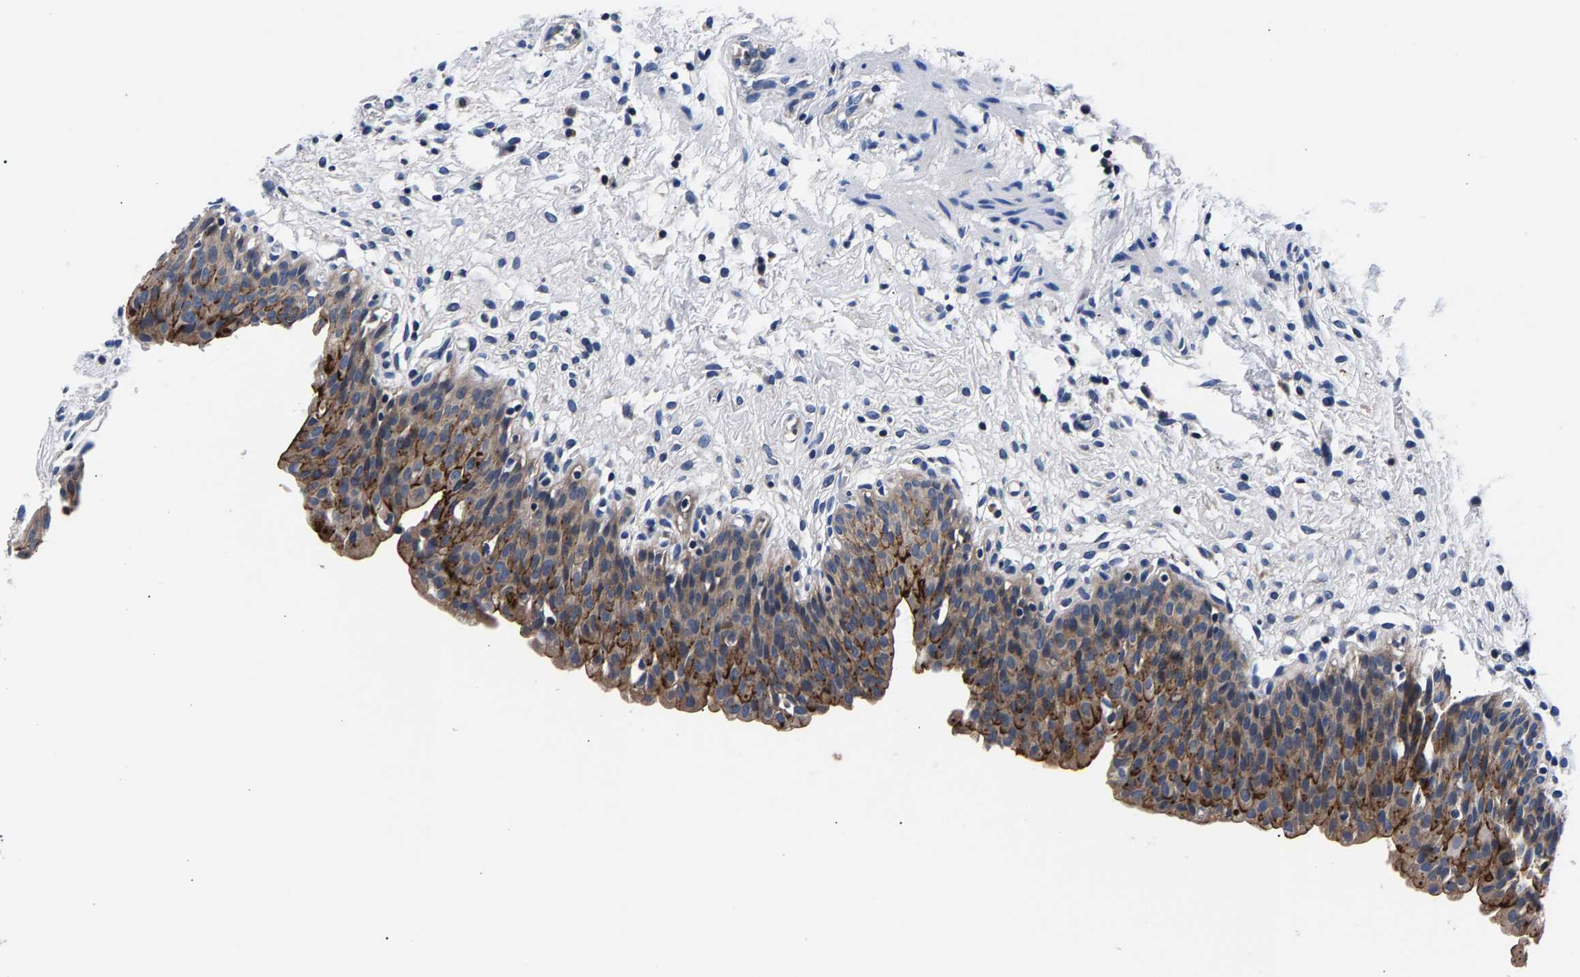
{"staining": {"intensity": "moderate", "quantity": ">75%", "location": "cytoplasmic/membranous"}, "tissue": "urinary bladder", "cell_type": "Urothelial cells", "image_type": "normal", "snomed": [{"axis": "morphology", "description": "Normal tissue, NOS"}, {"axis": "topography", "description": "Urinary bladder"}], "caption": "Protein staining of unremarkable urinary bladder displays moderate cytoplasmic/membranous positivity in approximately >75% of urothelial cells.", "gene": "PHF24", "patient": {"sex": "male", "age": 37}}